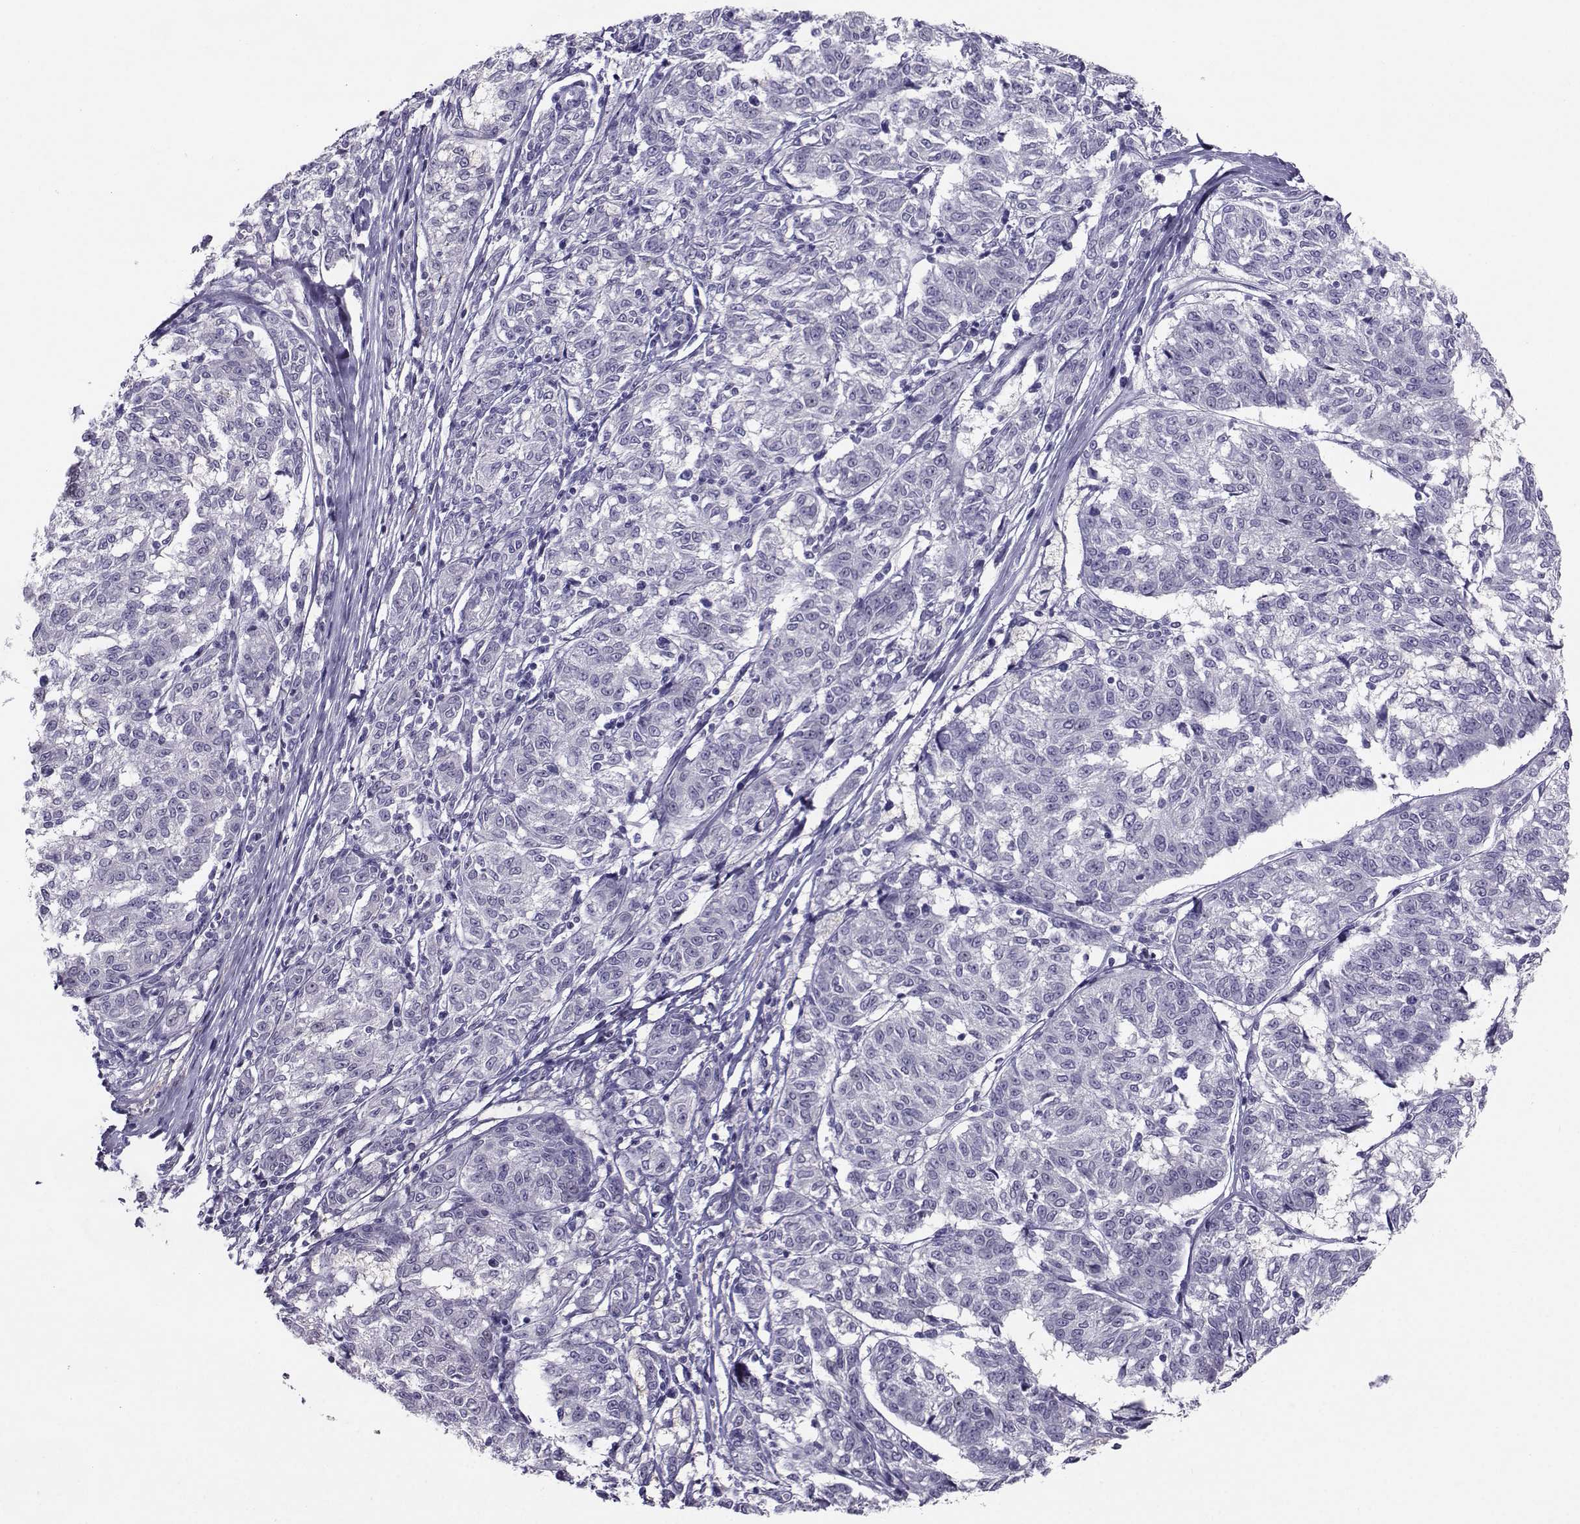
{"staining": {"intensity": "negative", "quantity": "none", "location": "none"}, "tissue": "melanoma", "cell_type": "Tumor cells", "image_type": "cancer", "snomed": [{"axis": "morphology", "description": "Malignant melanoma, NOS"}, {"axis": "topography", "description": "Skin"}], "caption": "The immunohistochemistry (IHC) image has no significant expression in tumor cells of melanoma tissue.", "gene": "PGK1", "patient": {"sex": "female", "age": 72}}